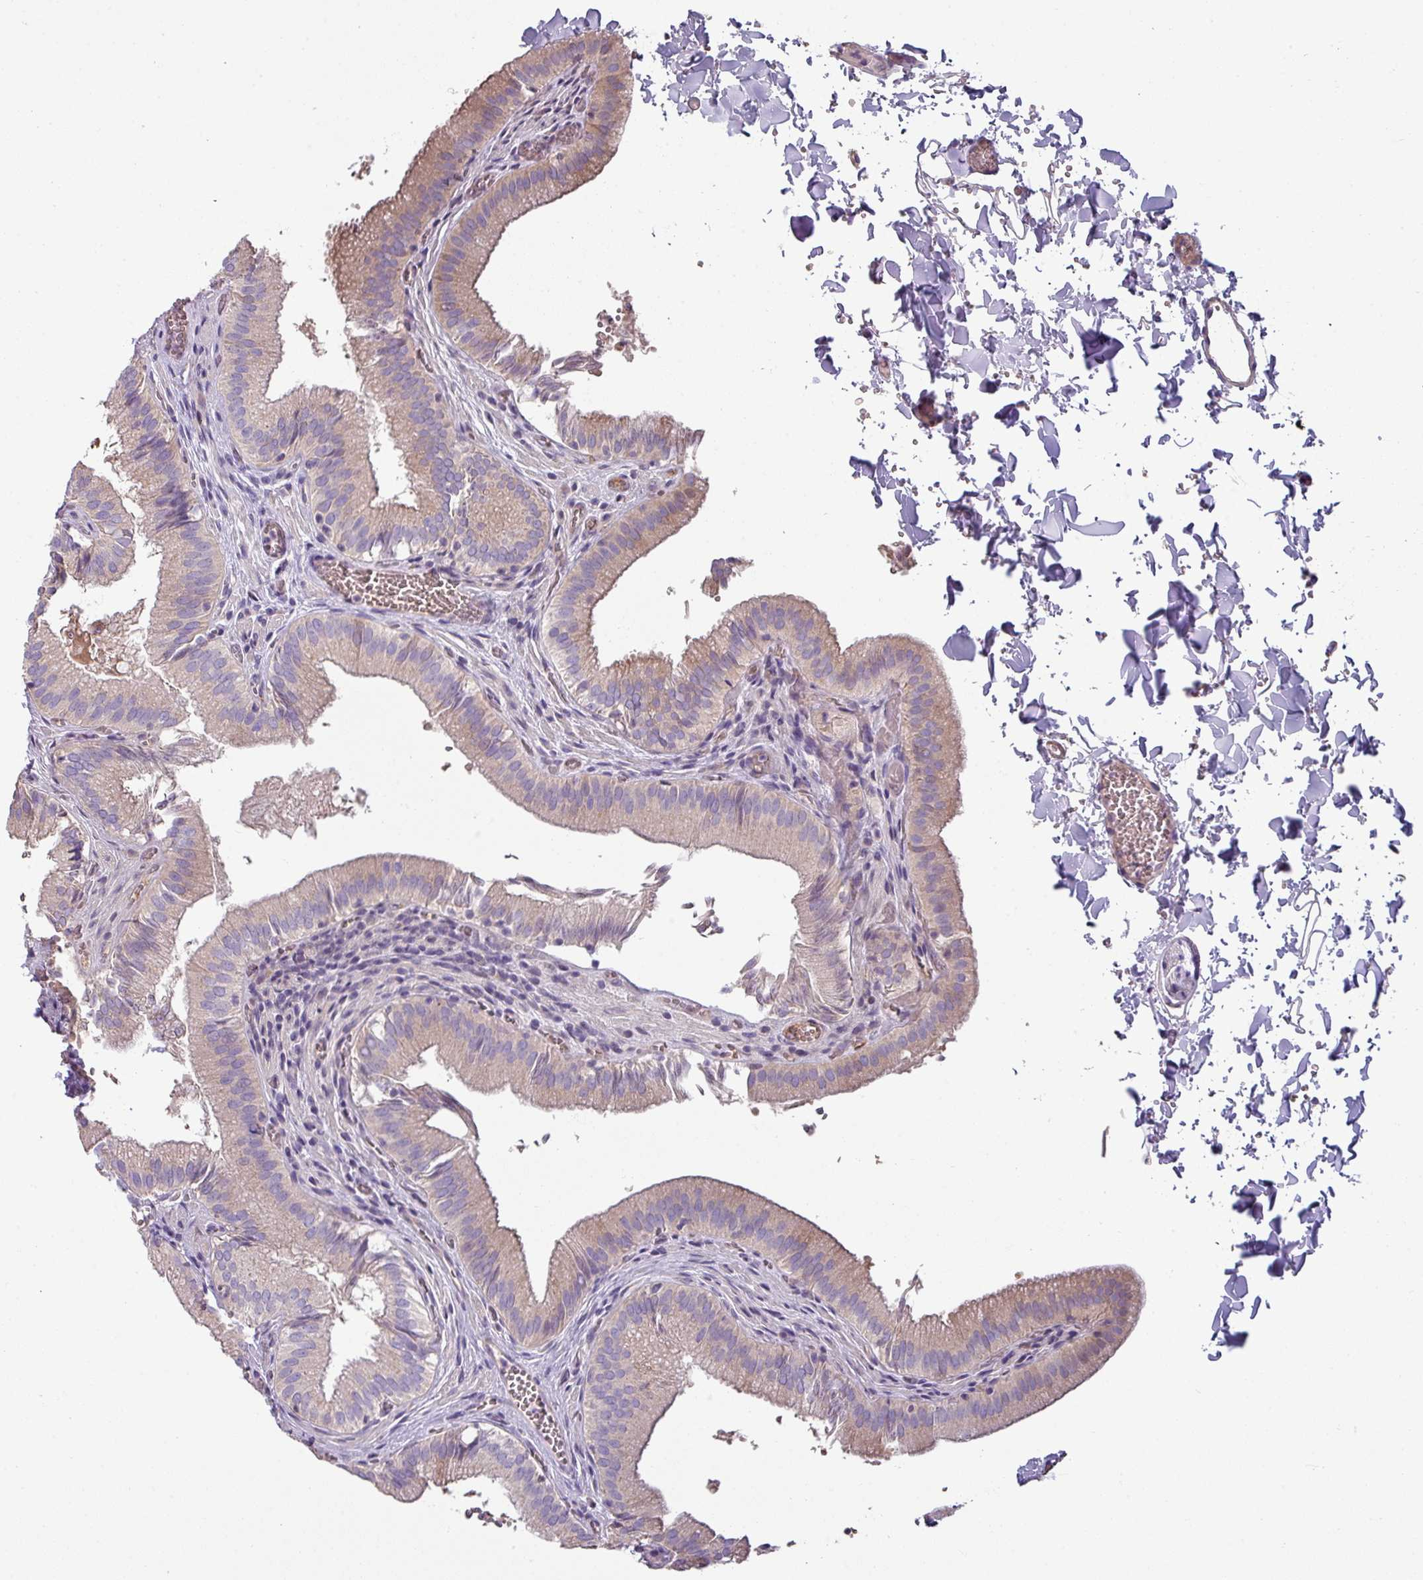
{"staining": {"intensity": "moderate", "quantity": "25%-75%", "location": "cytoplasmic/membranous"}, "tissue": "gallbladder", "cell_type": "Glandular cells", "image_type": "normal", "snomed": [{"axis": "morphology", "description": "Normal tissue, NOS"}, {"axis": "topography", "description": "Gallbladder"}, {"axis": "topography", "description": "Peripheral nerve tissue"}], "caption": "Immunohistochemistry of benign gallbladder exhibits medium levels of moderate cytoplasmic/membranous expression in approximately 25%-75% of glandular cells. (Brightfield microscopy of DAB IHC at high magnification).", "gene": "LRRC9", "patient": {"sex": "male", "age": 17}}